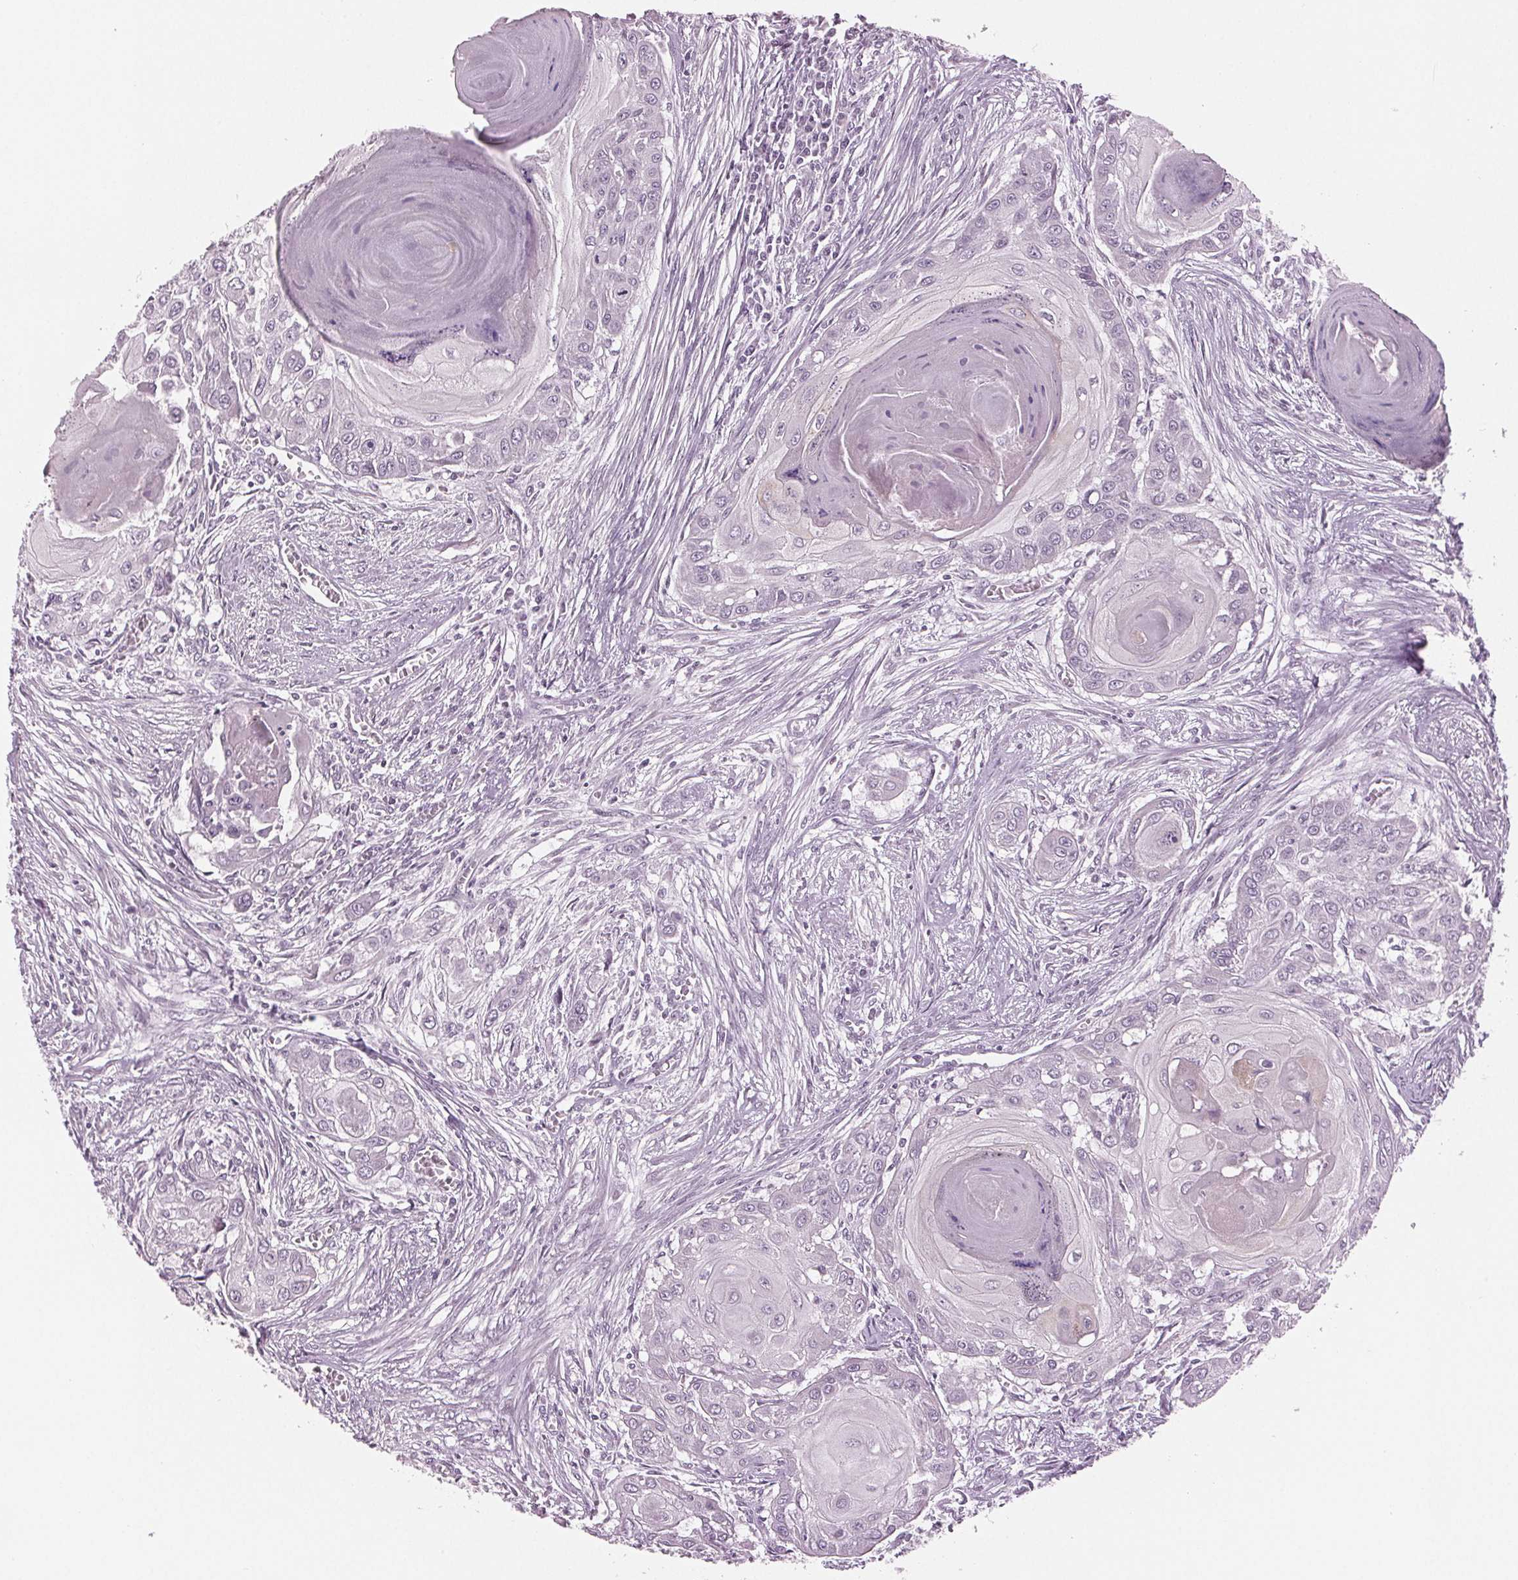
{"staining": {"intensity": "negative", "quantity": "none", "location": "none"}, "tissue": "head and neck cancer", "cell_type": "Tumor cells", "image_type": "cancer", "snomed": [{"axis": "morphology", "description": "Squamous cell carcinoma, NOS"}, {"axis": "topography", "description": "Oral tissue"}, {"axis": "topography", "description": "Head-Neck"}], "caption": "This image is of squamous cell carcinoma (head and neck) stained with immunohistochemistry to label a protein in brown with the nuclei are counter-stained blue. There is no expression in tumor cells. (Immunohistochemistry, brightfield microscopy, high magnification).", "gene": "PRAP1", "patient": {"sex": "male", "age": 71}}